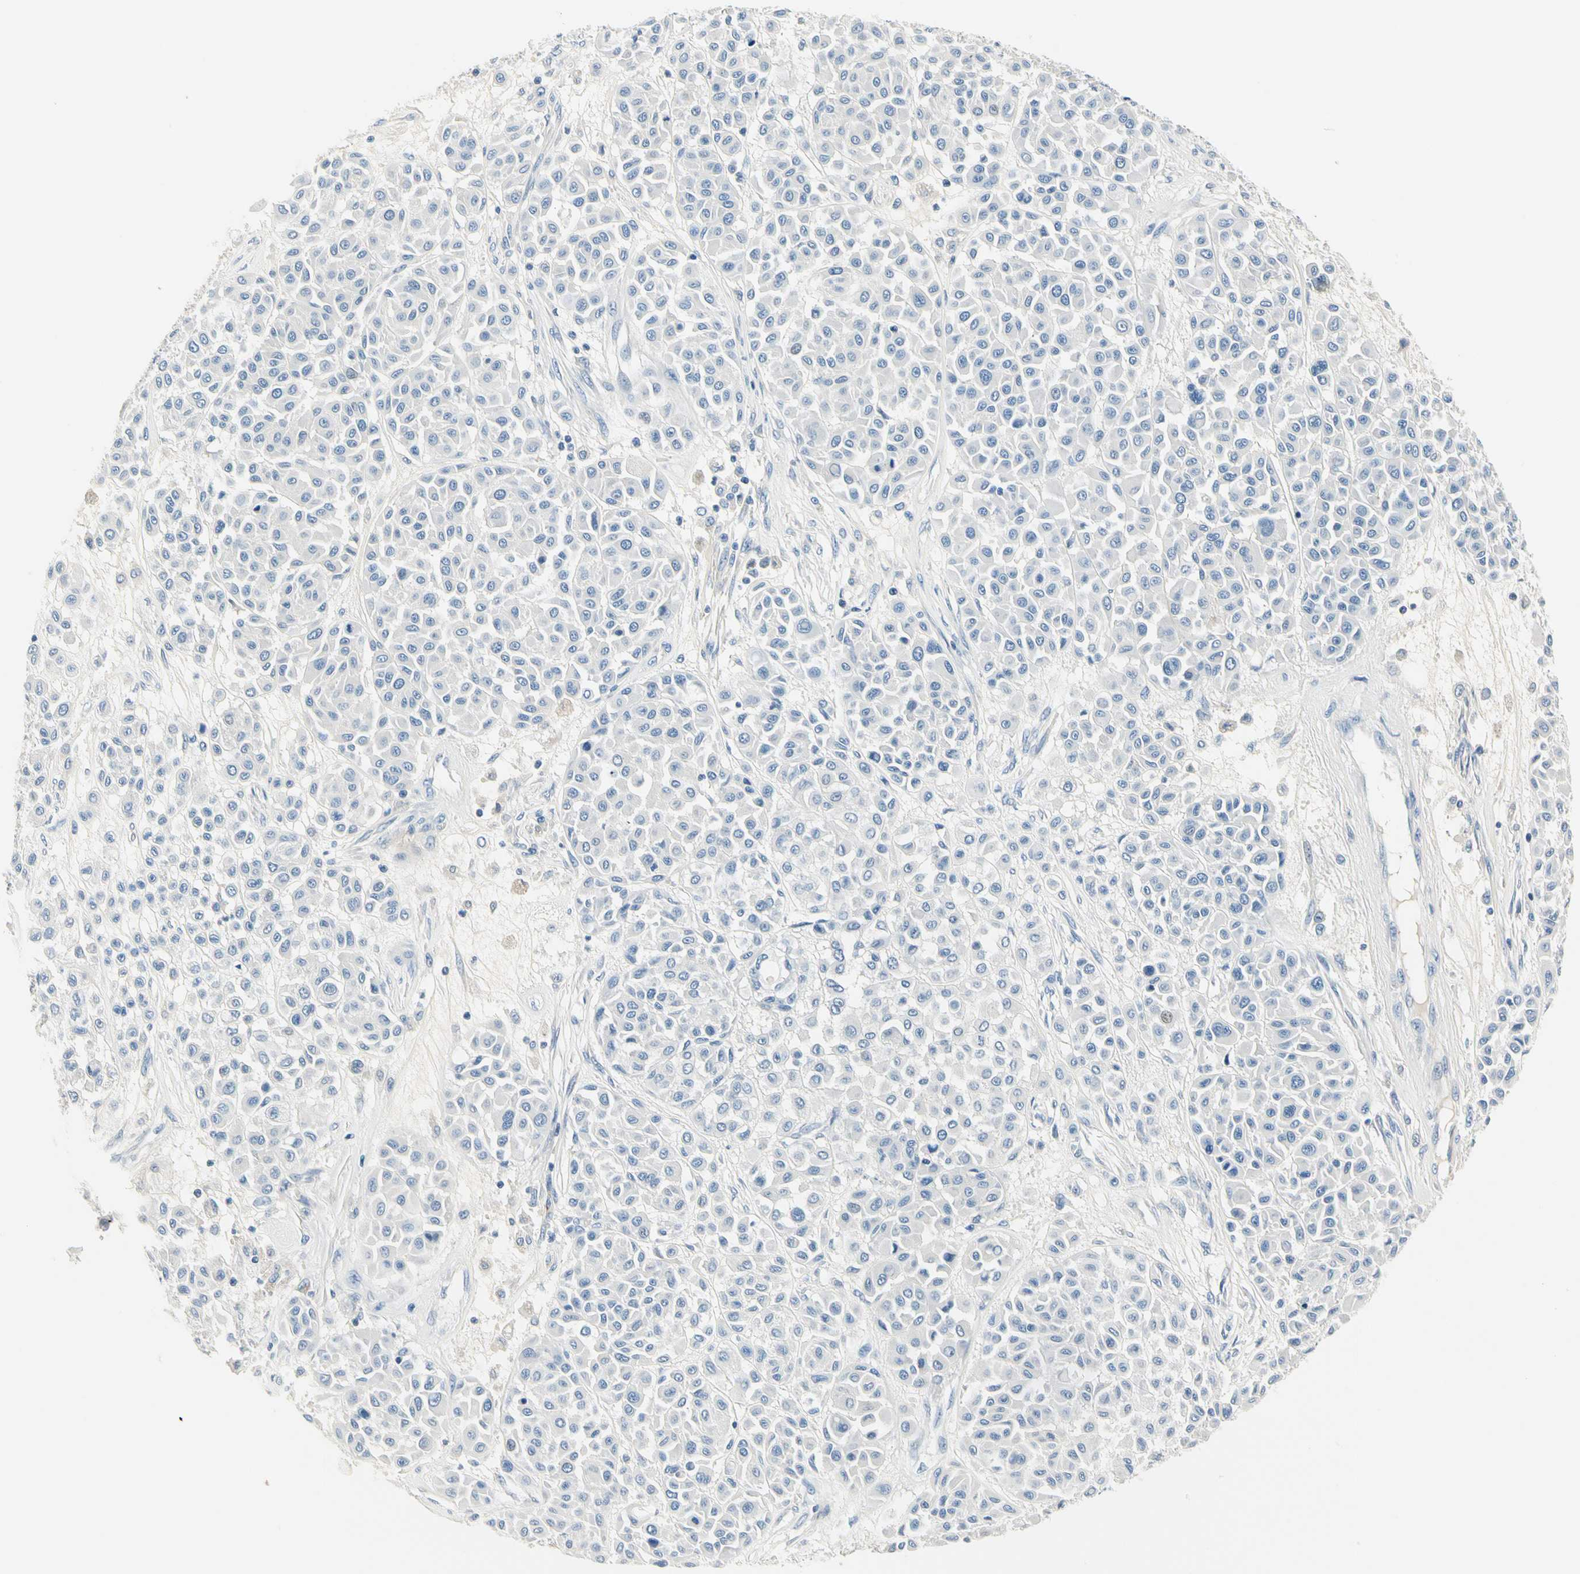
{"staining": {"intensity": "negative", "quantity": "none", "location": "none"}, "tissue": "melanoma", "cell_type": "Tumor cells", "image_type": "cancer", "snomed": [{"axis": "morphology", "description": "Malignant melanoma, Metastatic site"}, {"axis": "topography", "description": "Soft tissue"}], "caption": "IHC of malignant melanoma (metastatic site) reveals no expression in tumor cells. (DAB (3,3'-diaminobenzidine) immunohistochemistry visualized using brightfield microscopy, high magnification).", "gene": "TGFBR3", "patient": {"sex": "male", "age": 41}}